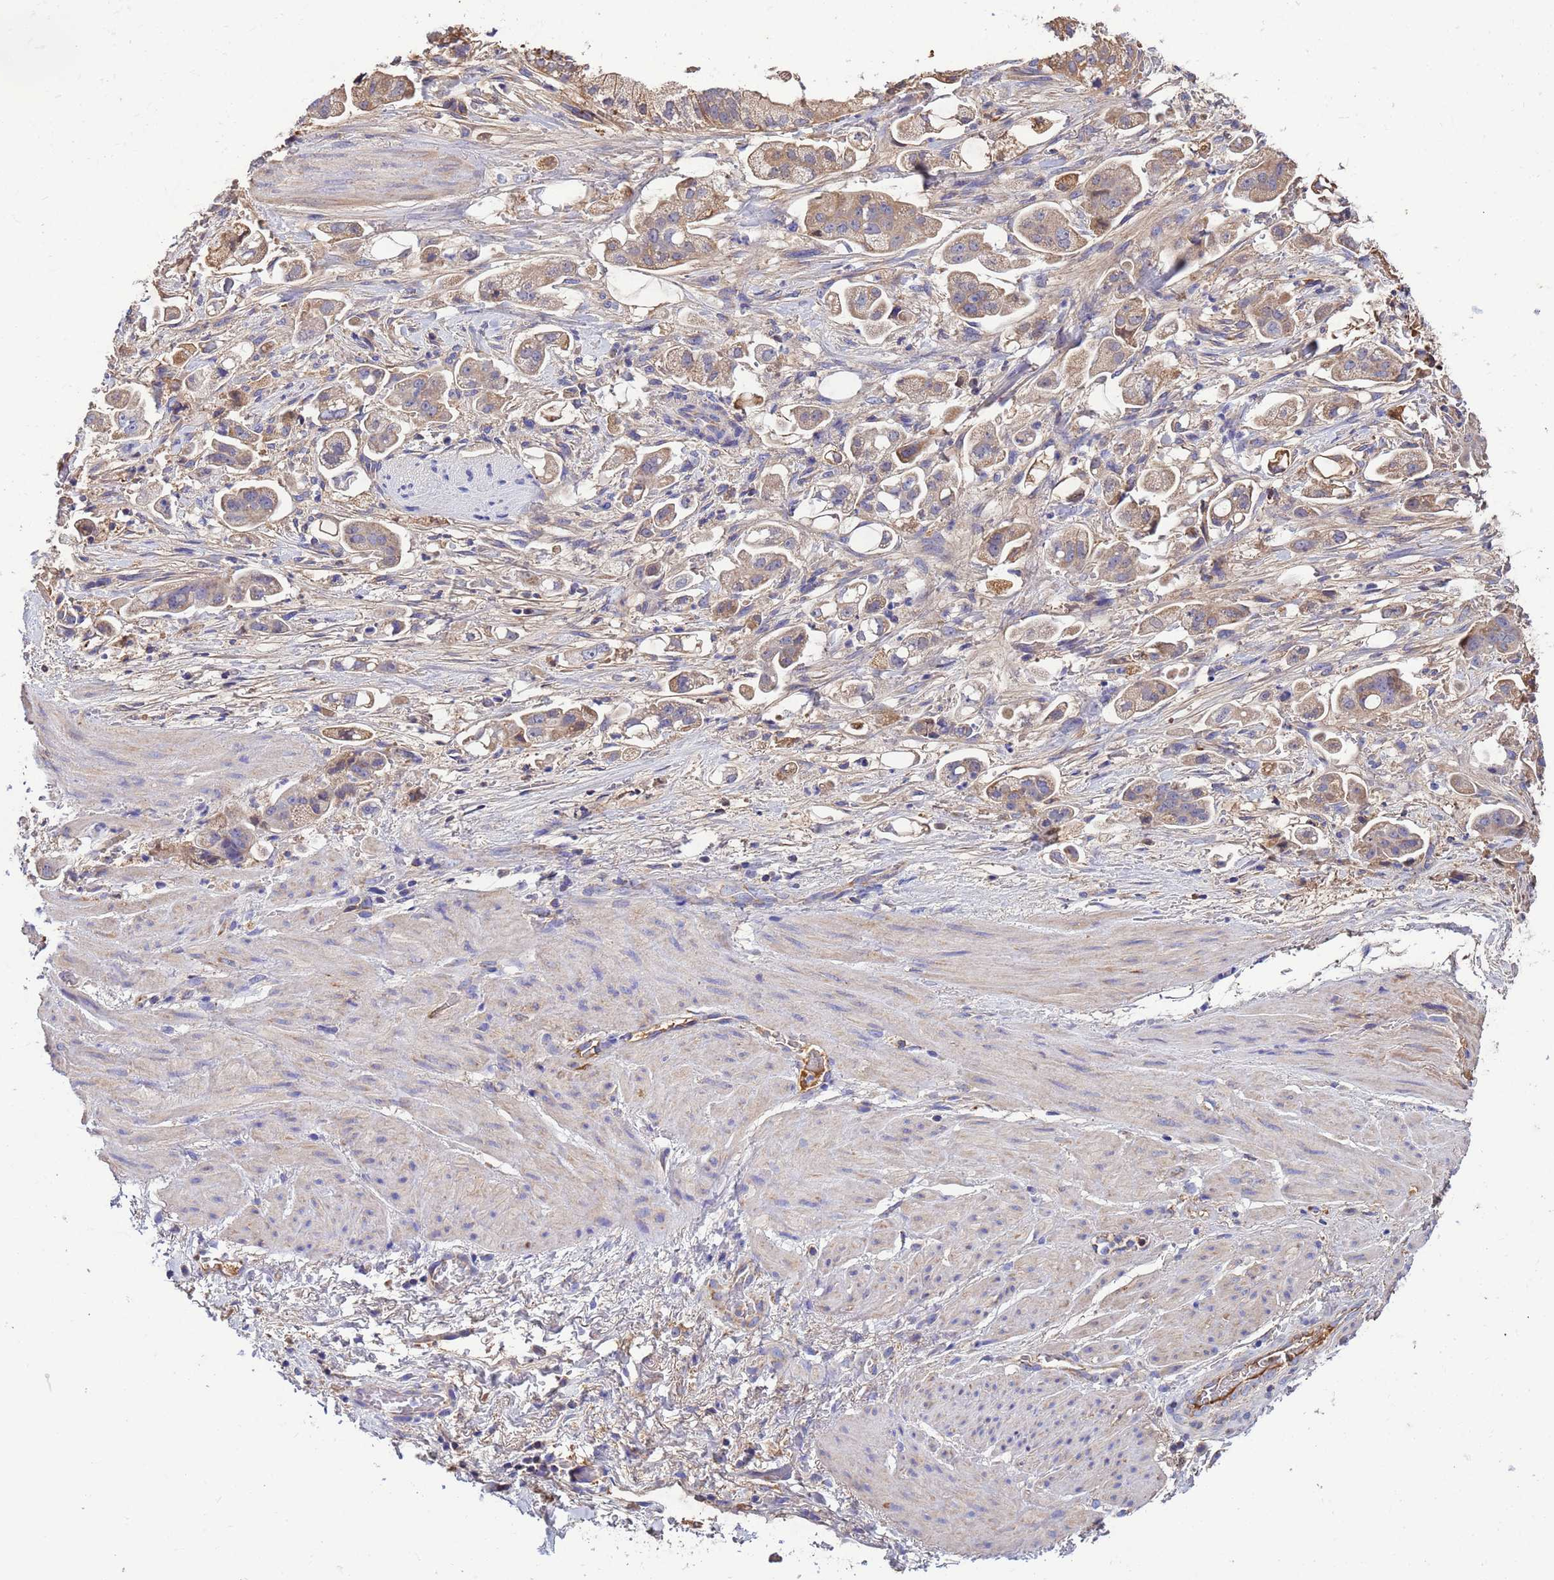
{"staining": {"intensity": "weak", "quantity": ">75%", "location": "cytoplasmic/membranous"}, "tissue": "stomach cancer", "cell_type": "Tumor cells", "image_type": "cancer", "snomed": [{"axis": "morphology", "description": "Adenocarcinoma, NOS"}, {"axis": "topography", "description": "Stomach"}], "caption": "Protein expression analysis of stomach cancer (adenocarcinoma) demonstrates weak cytoplasmic/membranous staining in approximately >75% of tumor cells.", "gene": "GLUD1", "patient": {"sex": "male", "age": 62}}